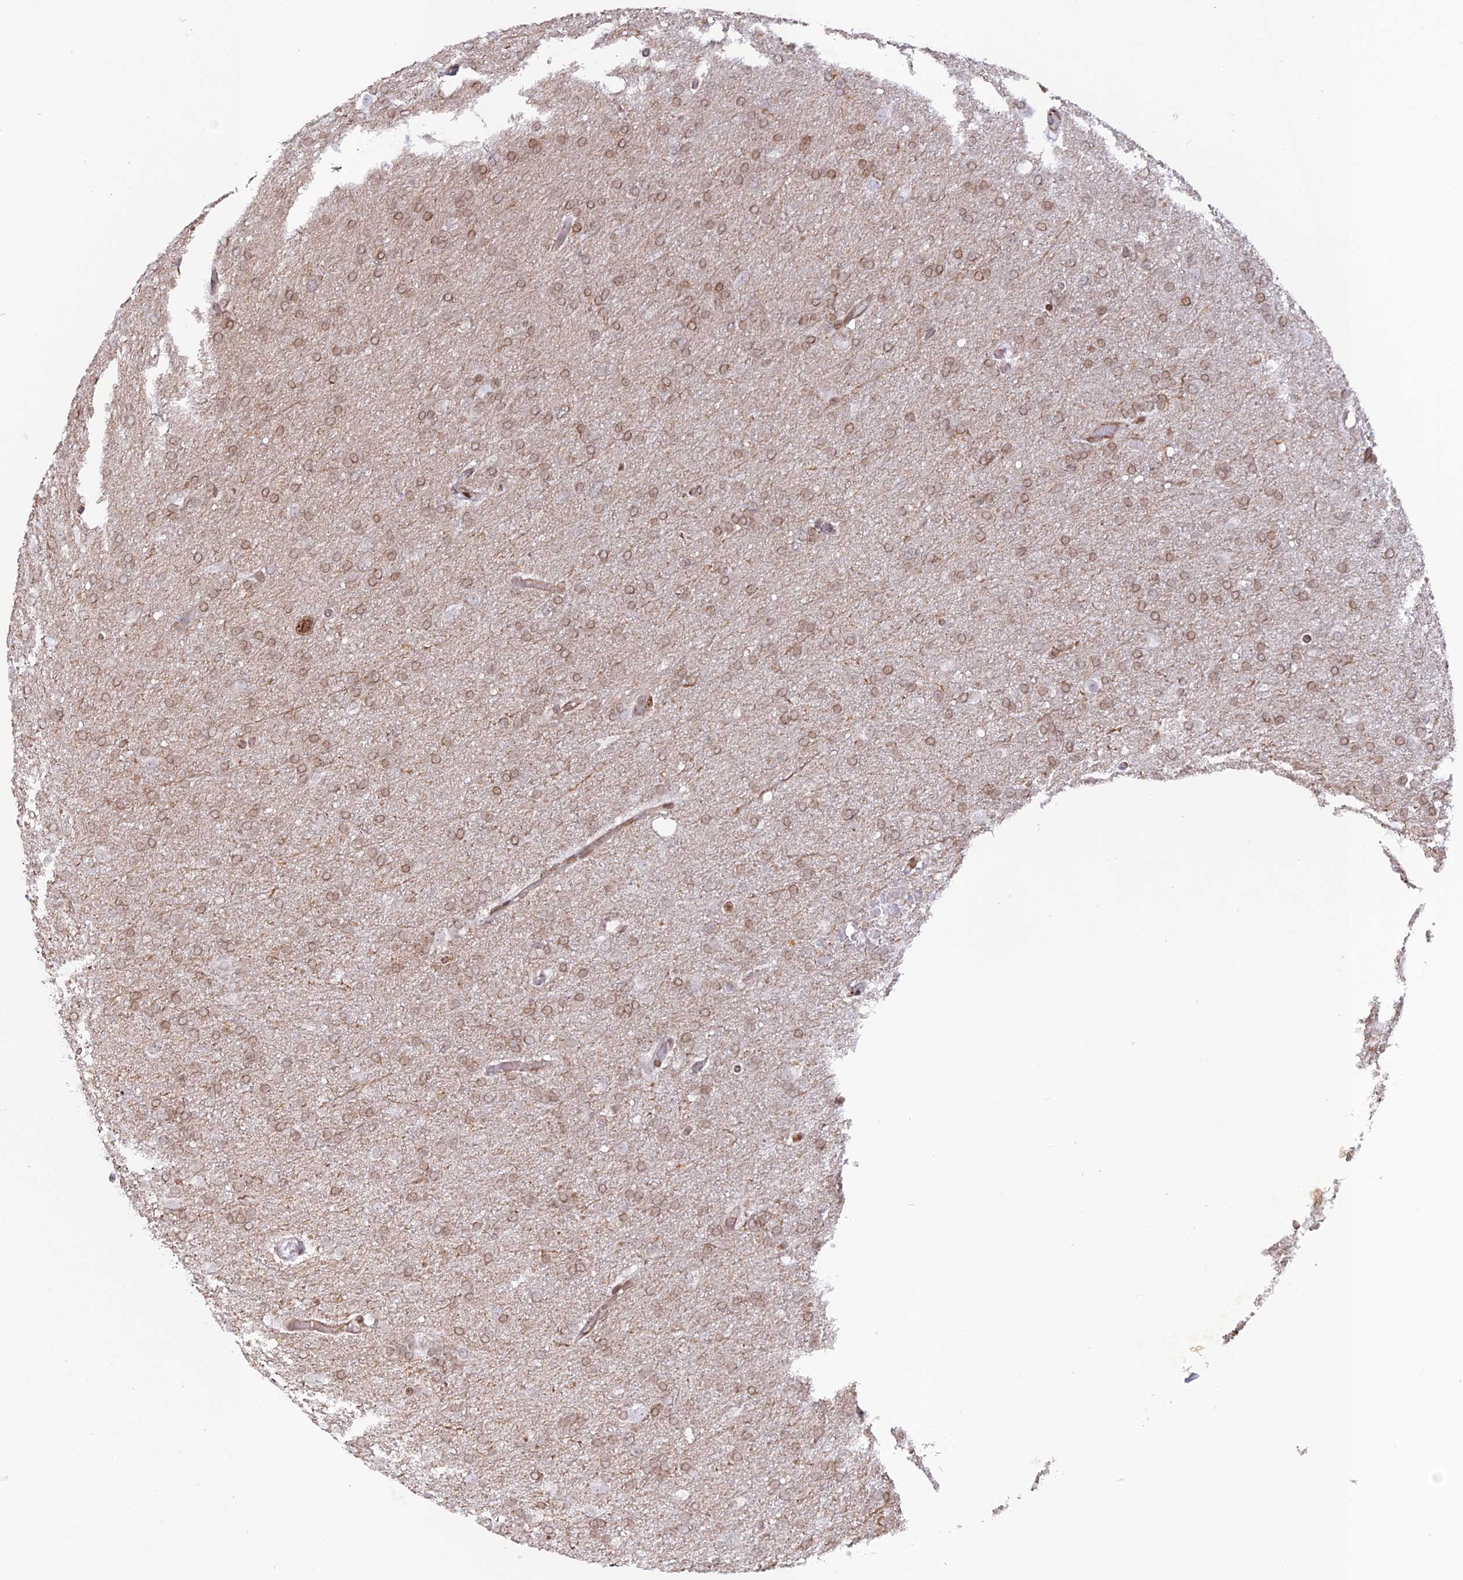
{"staining": {"intensity": "weak", "quantity": ">75%", "location": "cytoplasmic/membranous,nuclear"}, "tissue": "glioma", "cell_type": "Tumor cells", "image_type": "cancer", "snomed": [{"axis": "morphology", "description": "Glioma, malignant, High grade"}, {"axis": "topography", "description": "Cerebral cortex"}], "caption": "There is low levels of weak cytoplasmic/membranous and nuclear expression in tumor cells of glioma, as demonstrated by immunohistochemical staining (brown color).", "gene": "APOBR", "patient": {"sex": "female", "age": 36}}